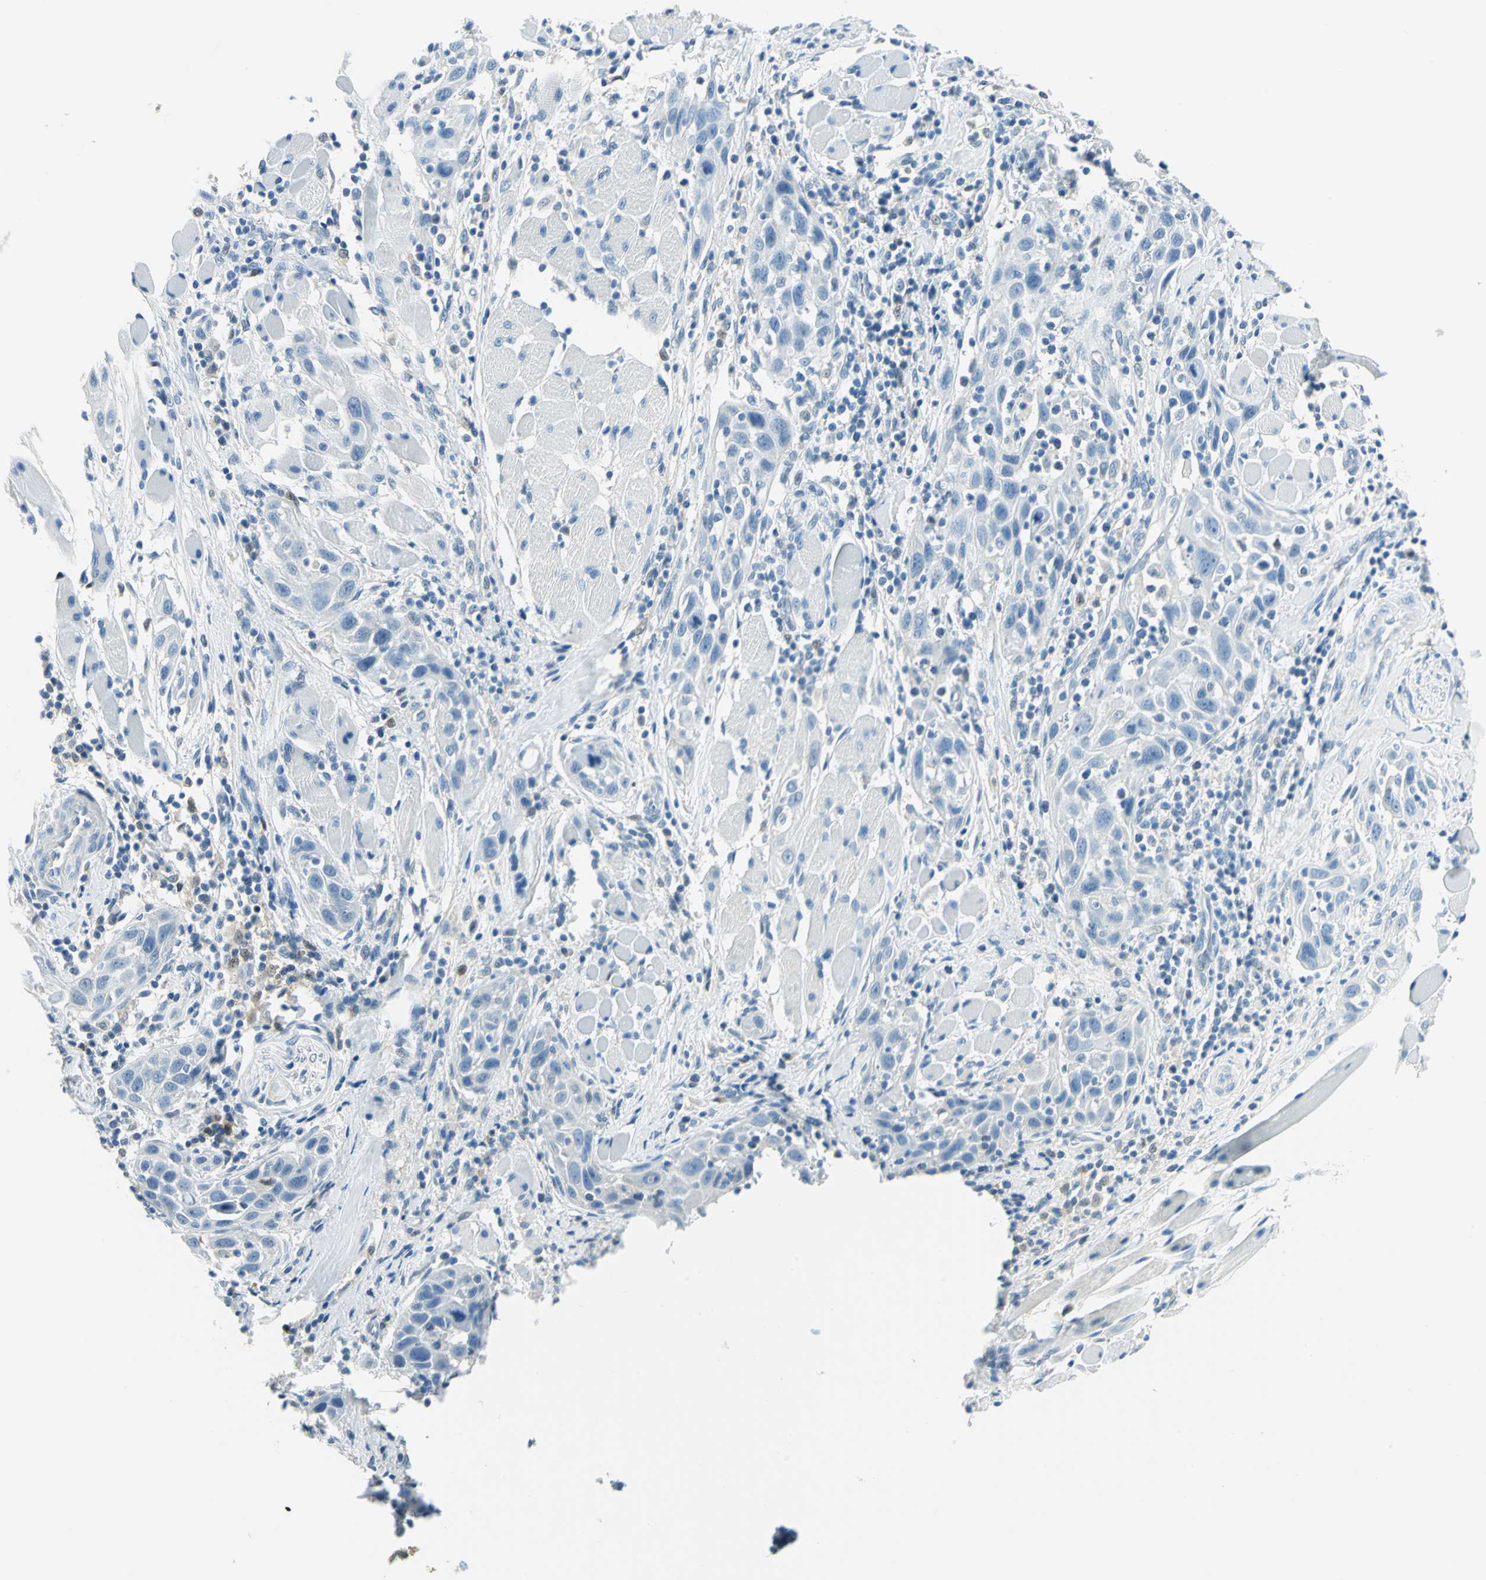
{"staining": {"intensity": "negative", "quantity": "none", "location": "none"}, "tissue": "head and neck cancer", "cell_type": "Tumor cells", "image_type": "cancer", "snomed": [{"axis": "morphology", "description": "Squamous cell carcinoma, NOS"}, {"axis": "topography", "description": "Oral tissue"}, {"axis": "topography", "description": "Head-Neck"}], "caption": "Tumor cells are negative for protein expression in human head and neck cancer.", "gene": "AKR1A1", "patient": {"sex": "female", "age": 50}}